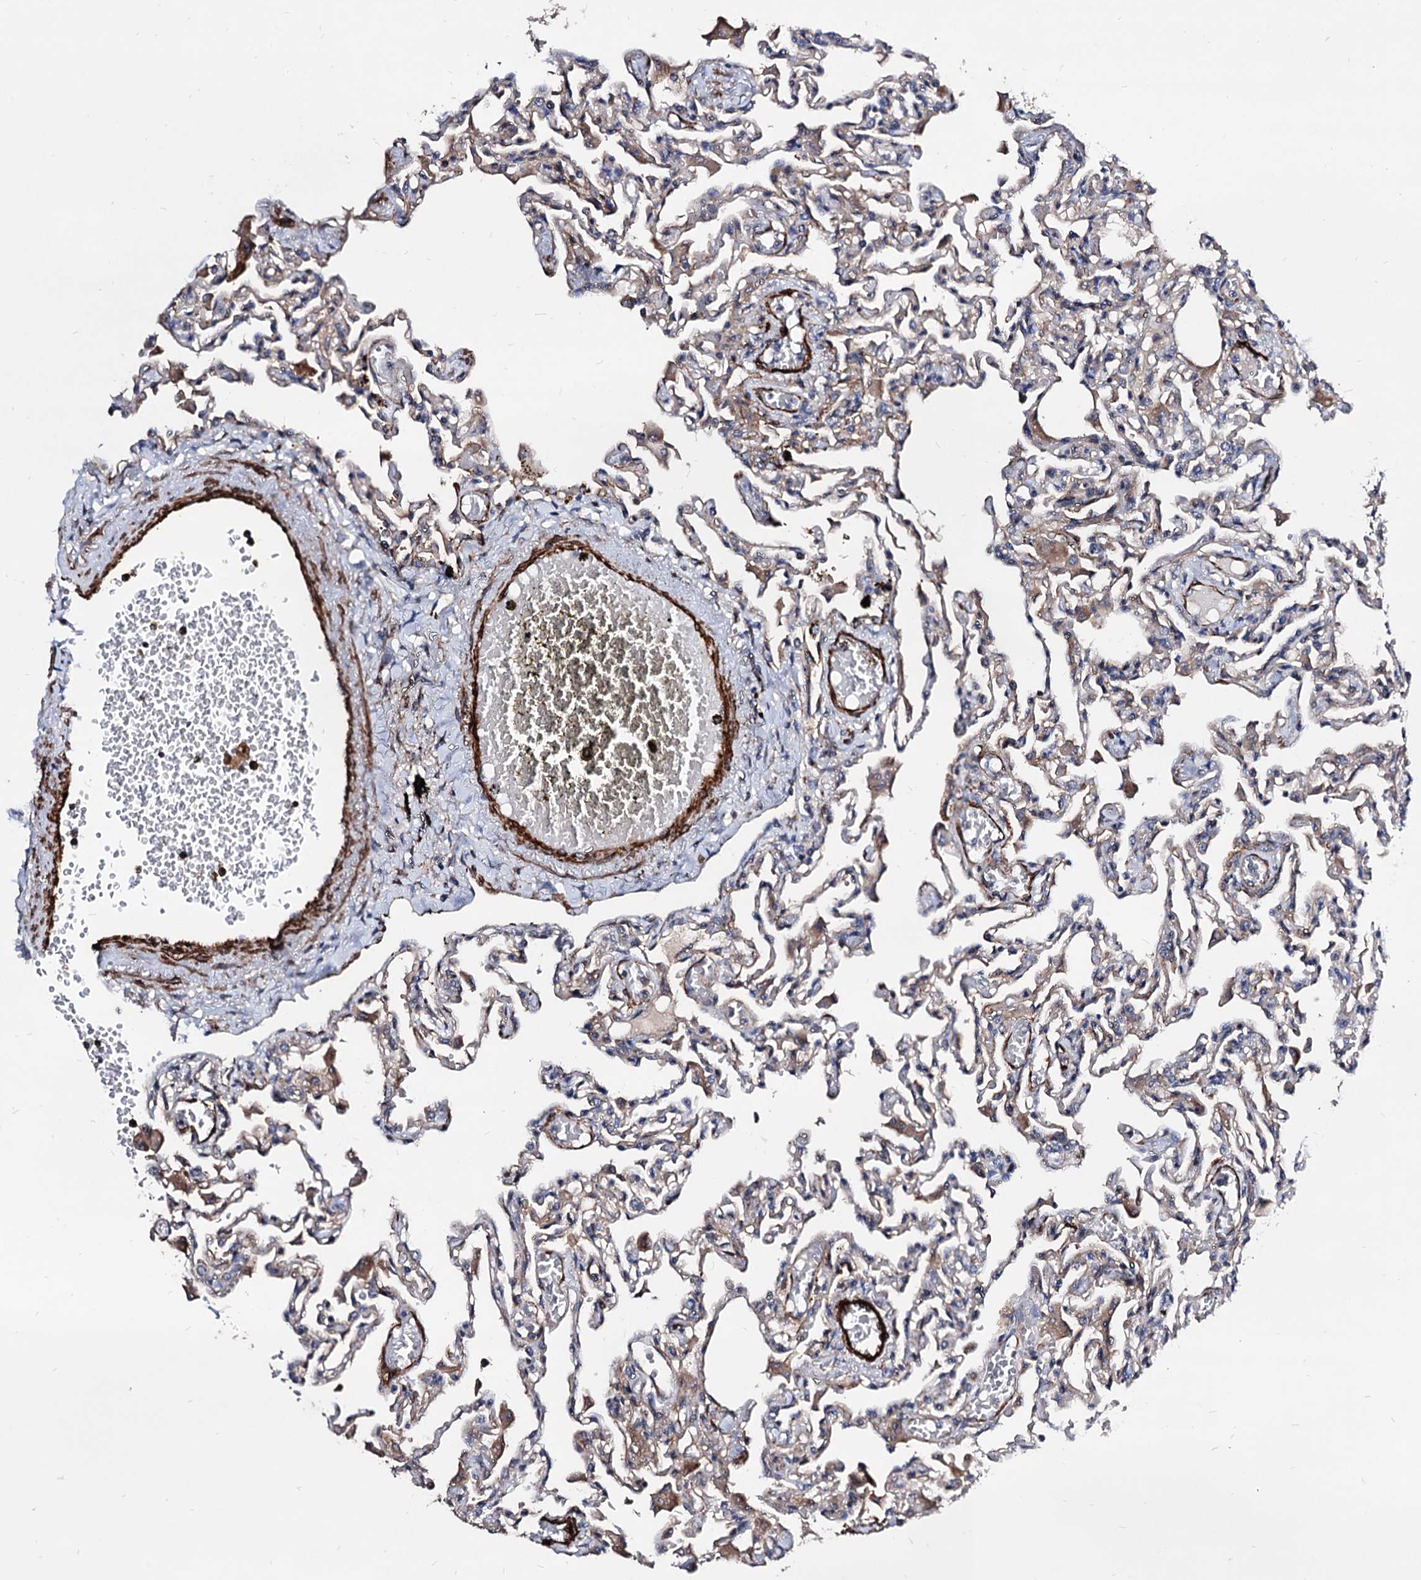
{"staining": {"intensity": "weak", "quantity": "25%-75%", "location": "cytoplasmic/membranous"}, "tissue": "lung", "cell_type": "Alveolar cells", "image_type": "normal", "snomed": [{"axis": "morphology", "description": "Normal tissue, NOS"}, {"axis": "topography", "description": "Bronchus"}, {"axis": "topography", "description": "Lung"}], "caption": "Normal lung demonstrates weak cytoplasmic/membranous positivity in about 25%-75% of alveolar cells.", "gene": "WDR11", "patient": {"sex": "female", "age": 49}}